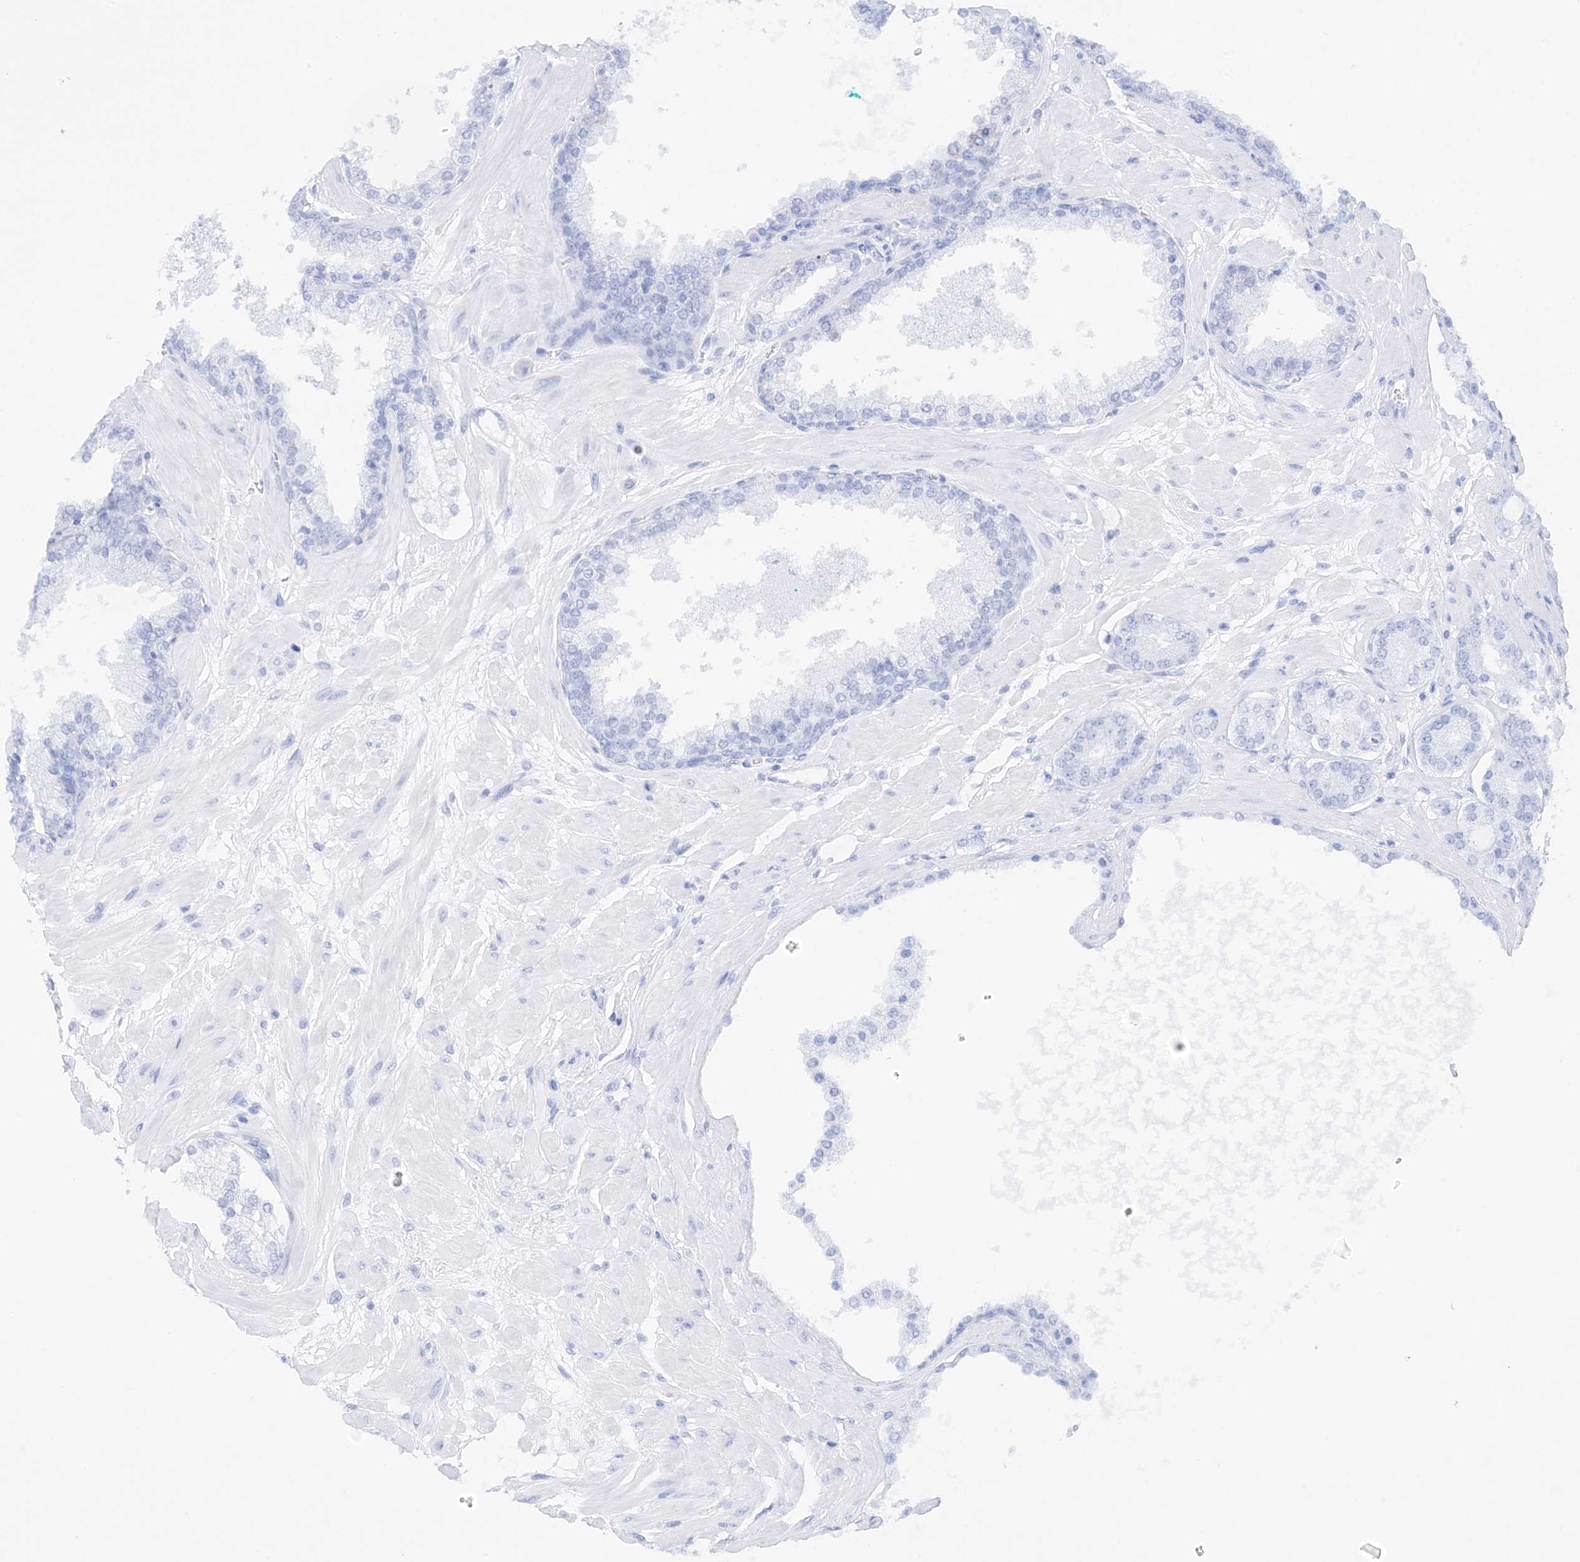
{"staining": {"intensity": "negative", "quantity": "none", "location": "none"}, "tissue": "prostate cancer", "cell_type": "Tumor cells", "image_type": "cancer", "snomed": [{"axis": "morphology", "description": "Adenocarcinoma, Low grade"}, {"axis": "topography", "description": "Prostate"}], "caption": "This micrograph is of low-grade adenocarcinoma (prostate) stained with immunohistochemistry (IHC) to label a protein in brown with the nuclei are counter-stained blue. There is no expression in tumor cells.", "gene": "PSPH", "patient": {"sex": "male", "age": 63}}